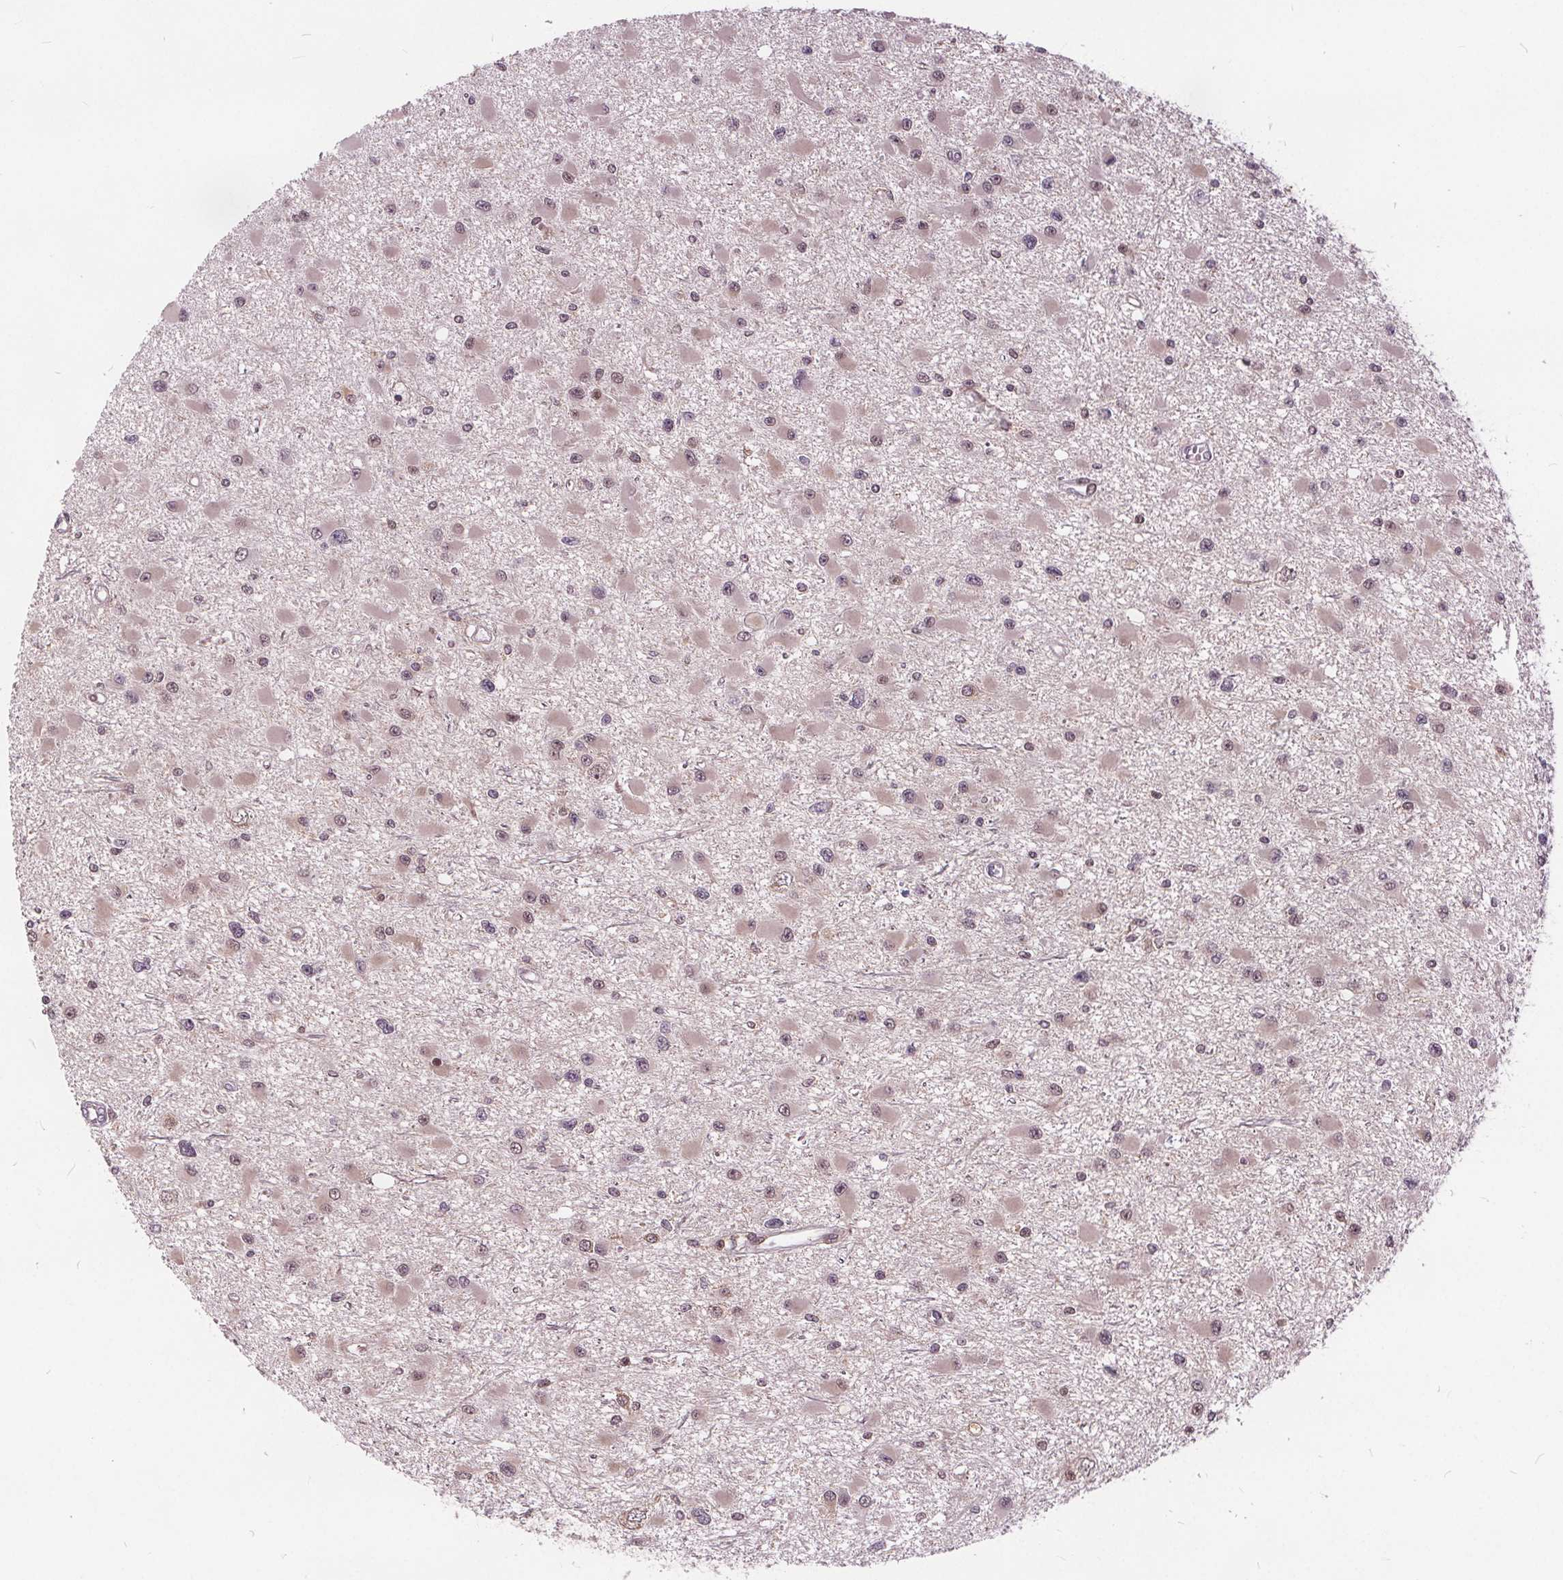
{"staining": {"intensity": "weak", "quantity": "25%-75%", "location": "cytoplasmic/membranous,nuclear"}, "tissue": "glioma", "cell_type": "Tumor cells", "image_type": "cancer", "snomed": [{"axis": "morphology", "description": "Glioma, malignant, High grade"}, {"axis": "topography", "description": "Brain"}], "caption": "Weak cytoplasmic/membranous and nuclear protein positivity is present in about 25%-75% of tumor cells in malignant glioma (high-grade). (brown staining indicates protein expression, while blue staining denotes nuclei).", "gene": "HIF1AN", "patient": {"sex": "male", "age": 54}}